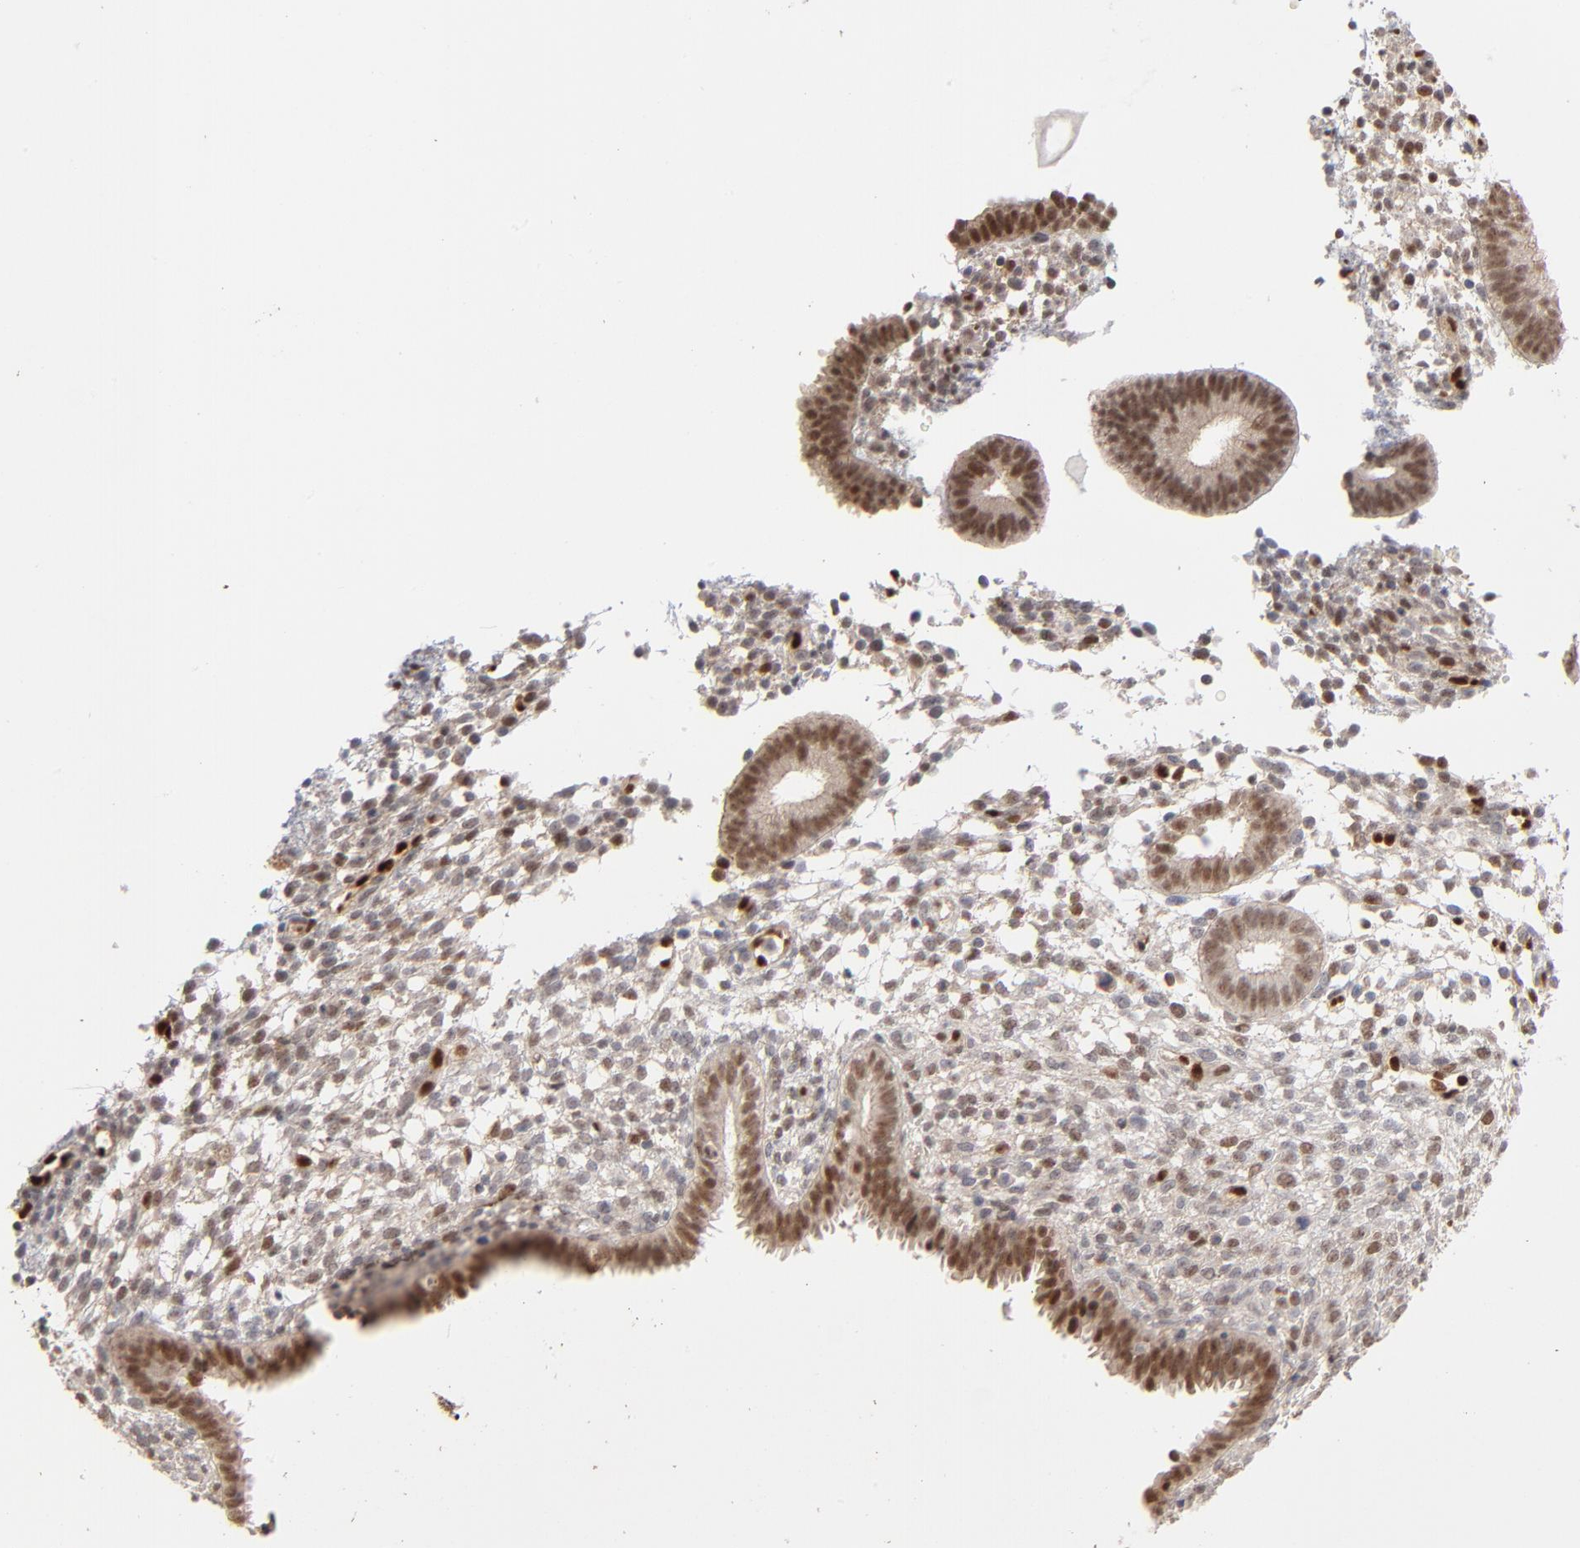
{"staining": {"intensity": "weak", "quantity": "25%-75%", "location": "nuclear"}, "tissue": "endometrium", "cell_type": "Cells in endometrial stroma", "image_type": "normal", "snomed": [{"axis": "morphology", "description": "Normal tissue, NOS"}, {"axis": "topography", "description": "Endometrium"}], "caption": "Protein expression analysis of benign human endometrium reveals weak nuclear expression in about 25%-75% of cells in endometrial stroma.", "gene": "NFIB", "patient": {"sex": "female", "age": 35}}